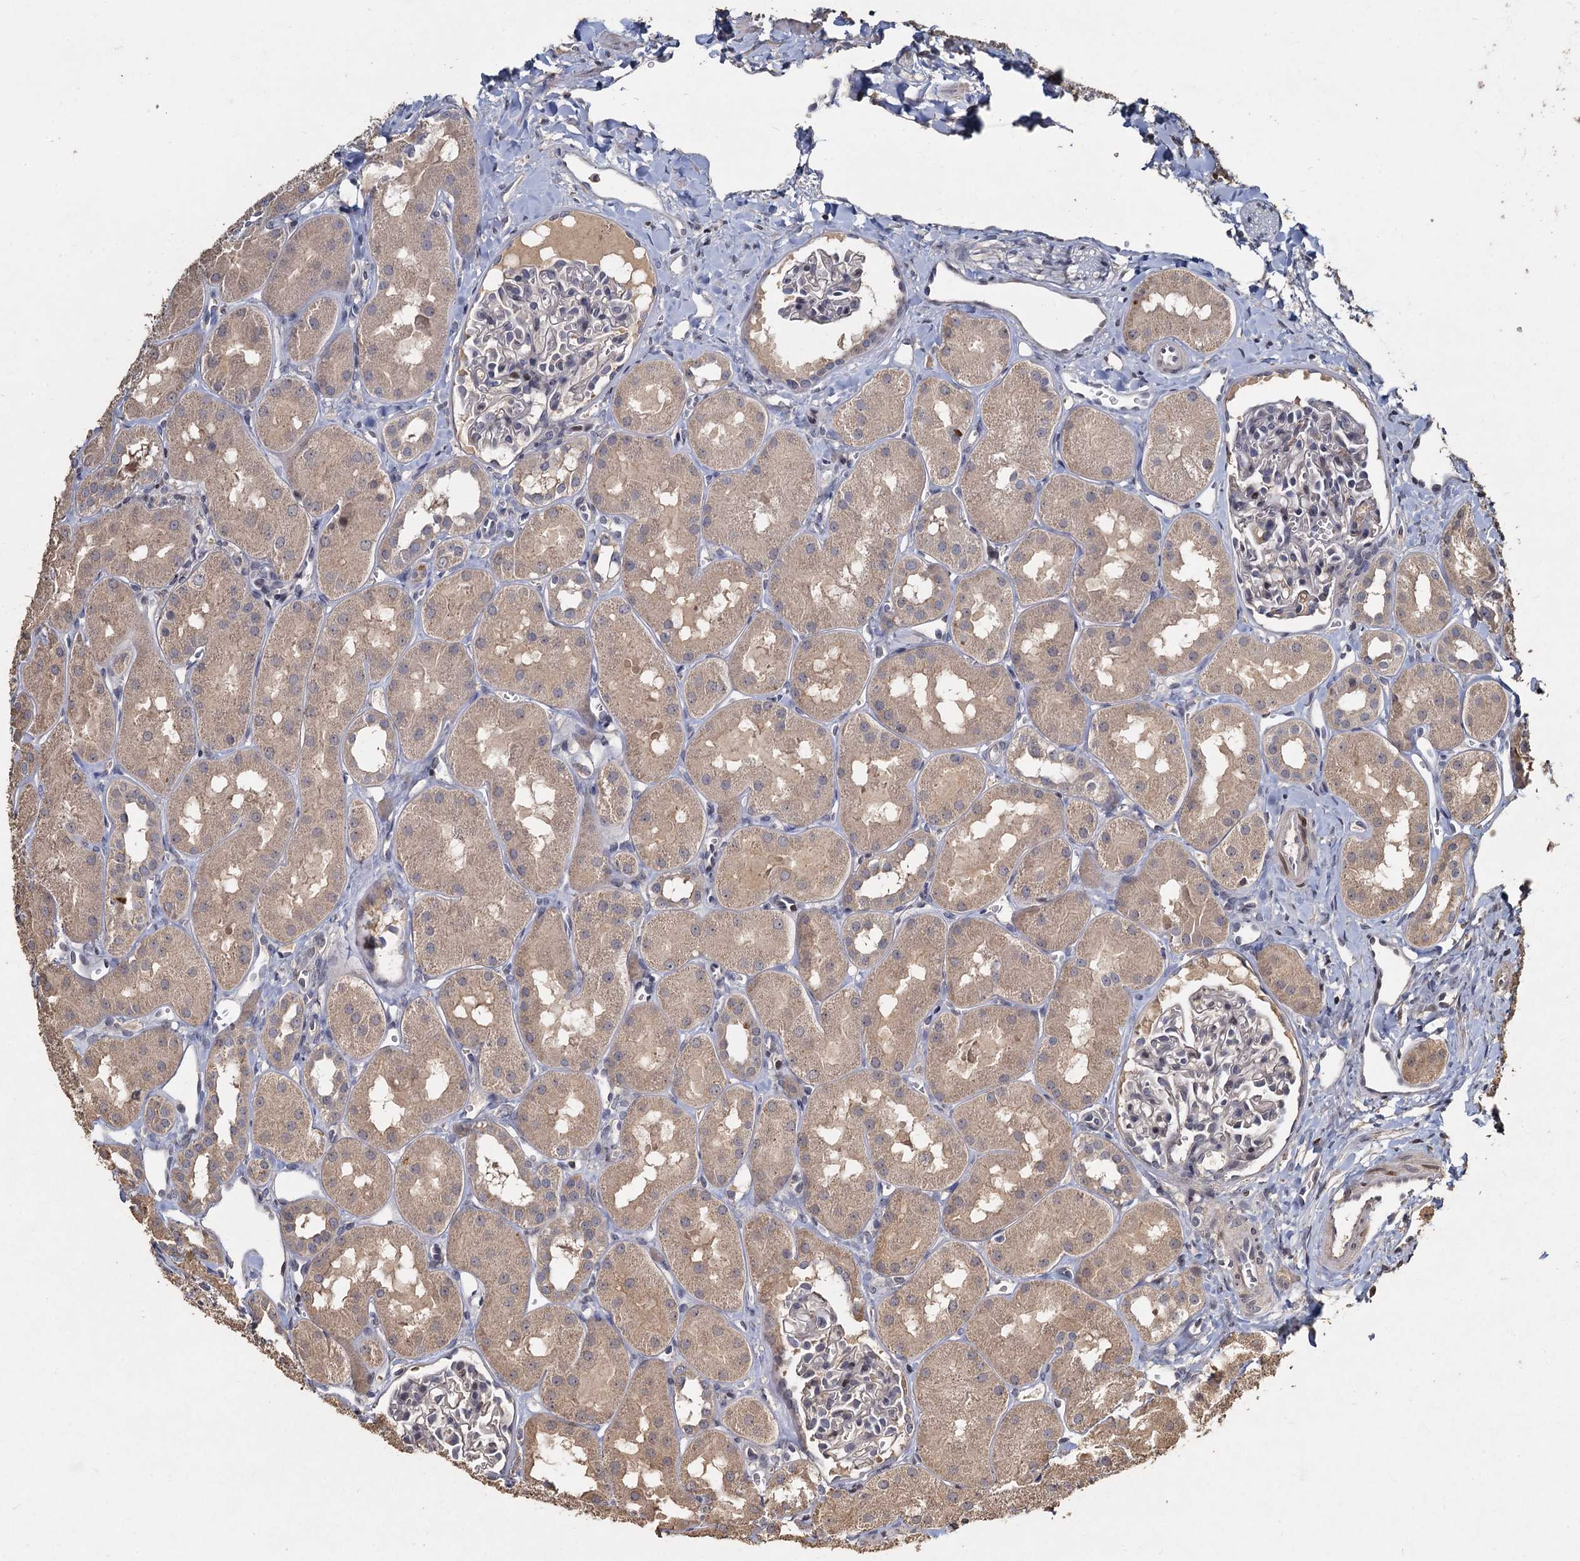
{"staining": {"intensity": "negative", "quantity": "none", "location": "none"}, "tissue": "kidney", "cell_type": "Cells in glomeruli", "image_type": "normal", "snomed": [{"axis": "morphology", "description": "Normal tissue, NOS"}, {"axis": "topography", "description": "Kidney"}, {"axis": "topography", "description": "Urinary bladder"}], "caption": "Cells in glomeruli show no significant positivity in benign kidney.", "gene": "CCDC61", "patient": {"sex": "male", "age": 16}}